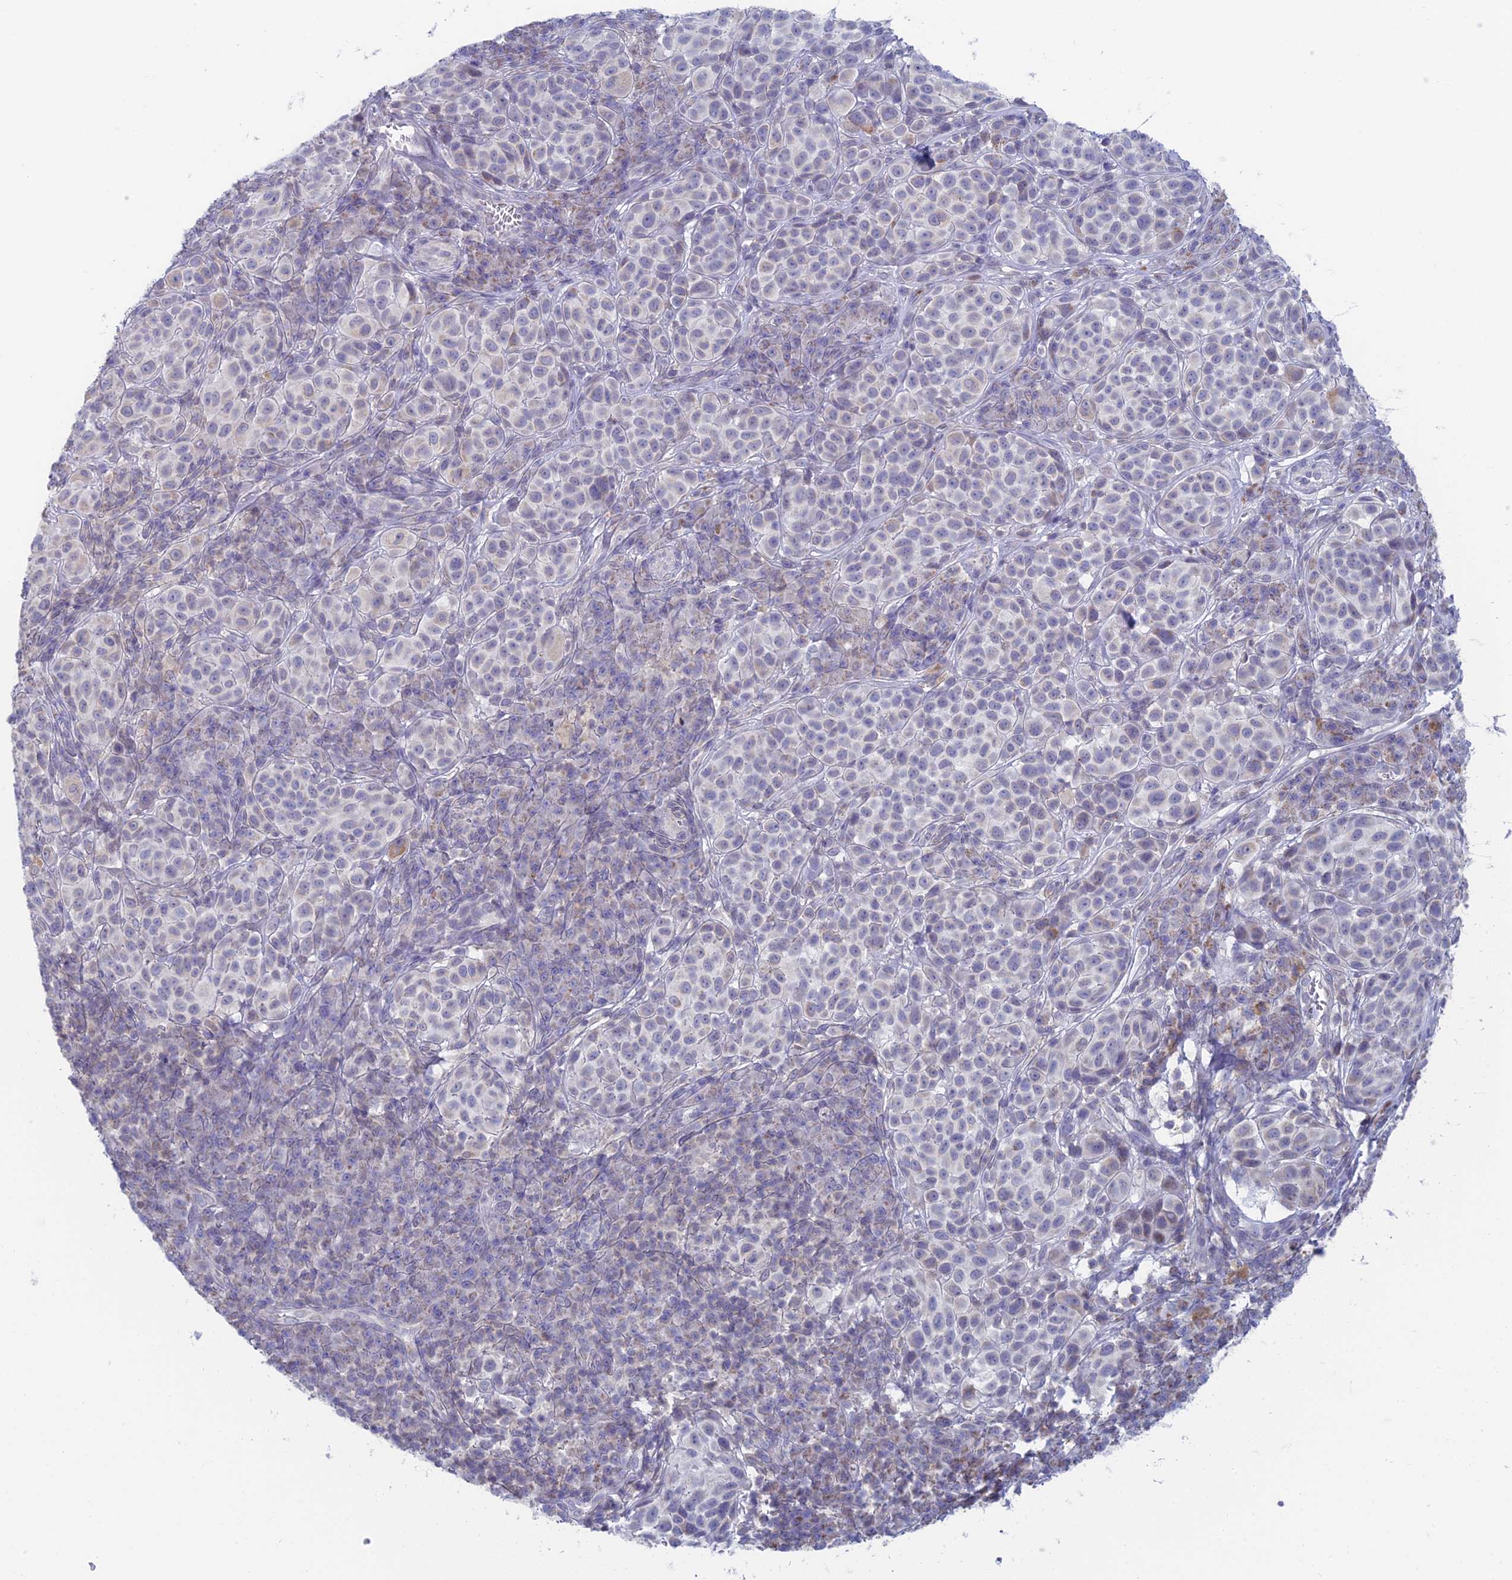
{"staining": {"intensity": "moderate", "quantity": "<25%", "location": "cytoplasmic/membranous"}, "tissue": "melanoma", "cell_type": "Tumor cells", "image_type": "cancer", "snomed": [{"axis": "morphology", "description": "Malignant melanoma, NOS"}, {"axis": "topography", "description": "Skin"}], "caption": "This is a micrograph of immunohistochemistry (IHC) staining of malignant melanoma, which shows moderate expression in the cytoplasmic/membranous of tumor cells.", "gene": "REXO5", "patient": {"sex": "male", "age": 38}}